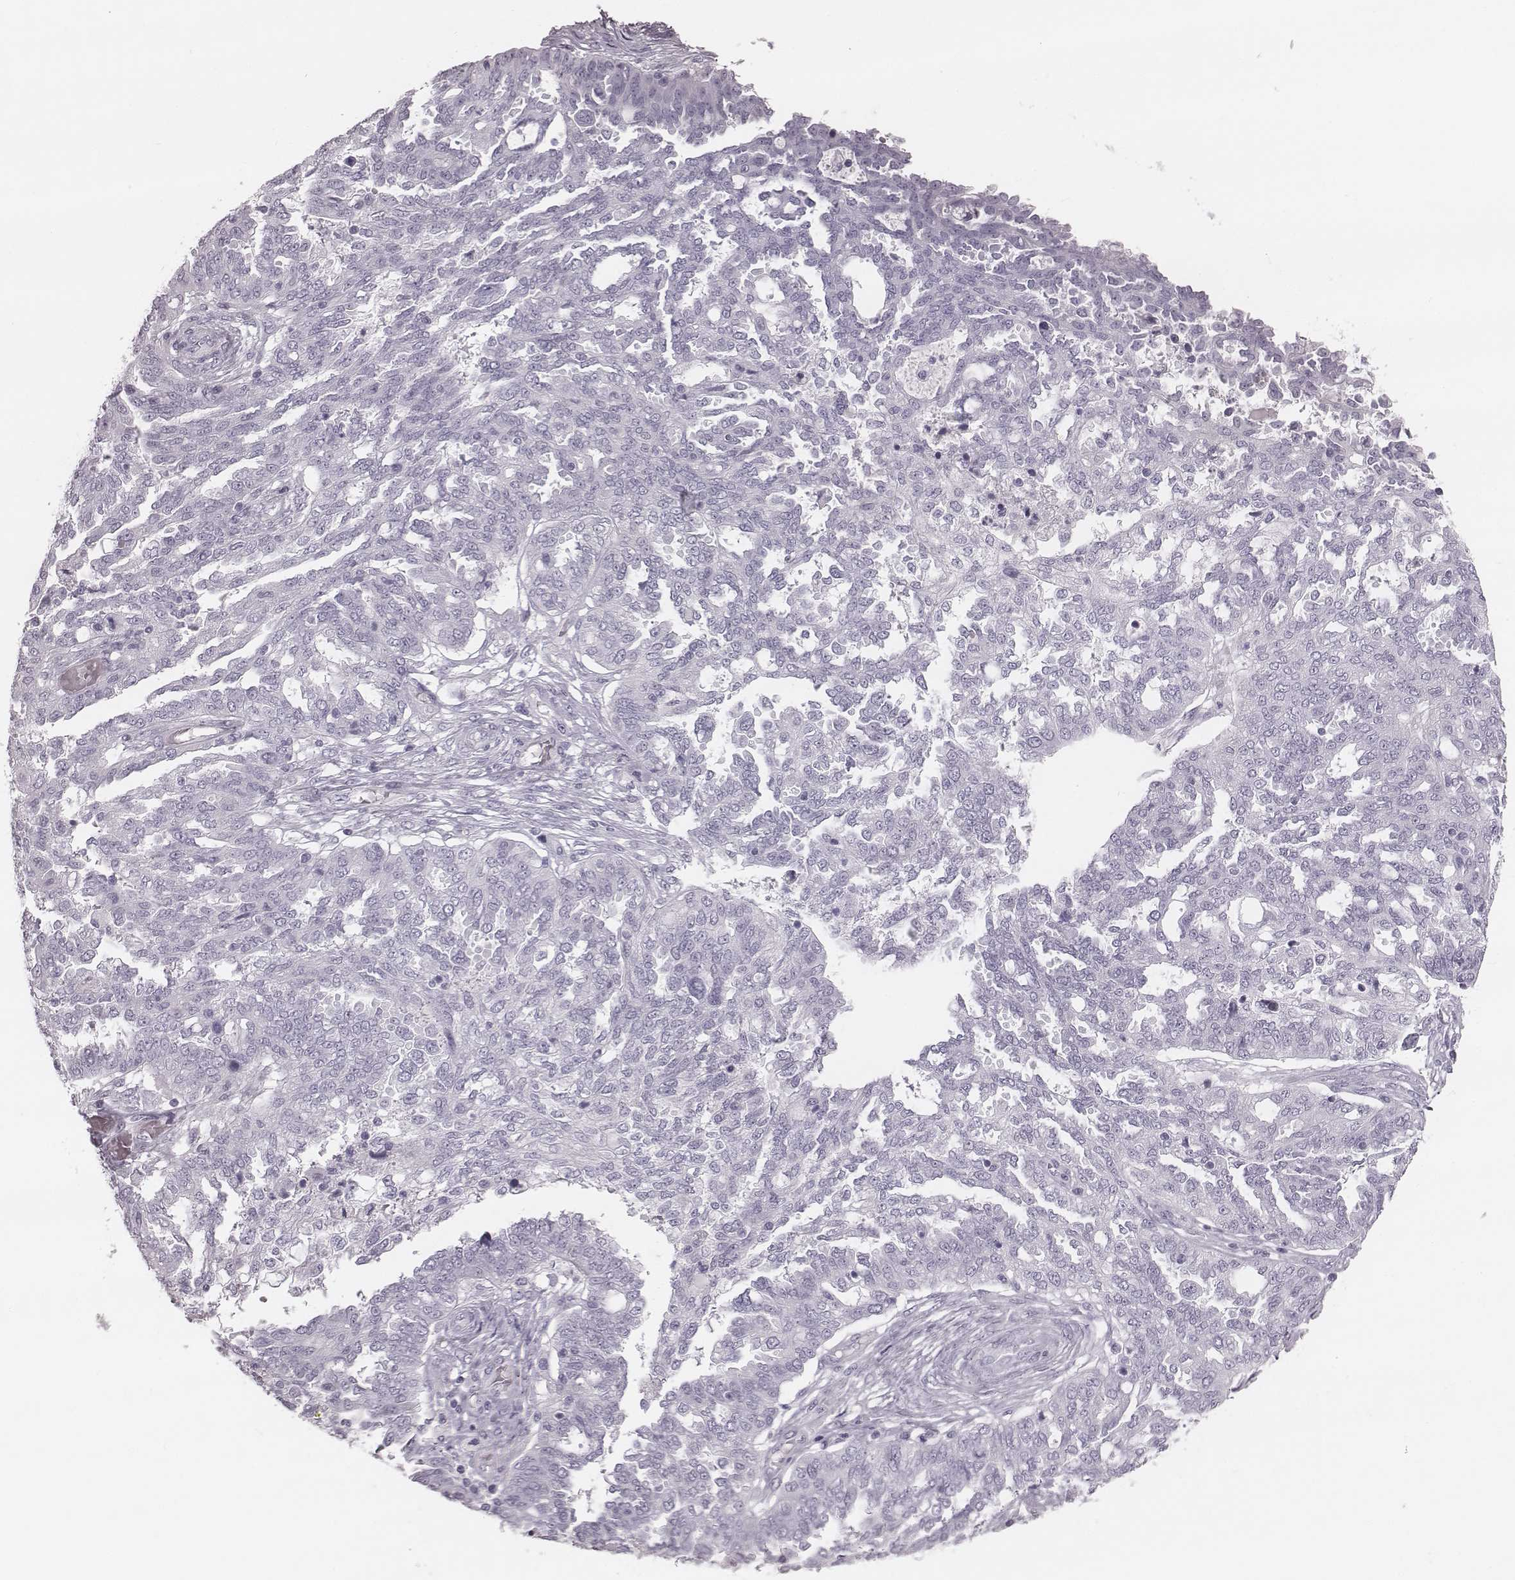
{"staining": {"intensity": "negative", "quantity": "none", "location": "none"}, "tissue": "ovarian cancer", "cell_type": "Tumor cells", "image_type": "cancer", "snomed": [{"axis": "morphology", "description": "Cystadenocarcinoma, serous, NOS"}, {"axis": "topography", "description": "Ovary"}], "caption": "Histopathology image shows no significant protein staining in tumor cells of ovarian cancer.", "gene": "KRT74", "patient": {"sex": "female", "age": 67}}